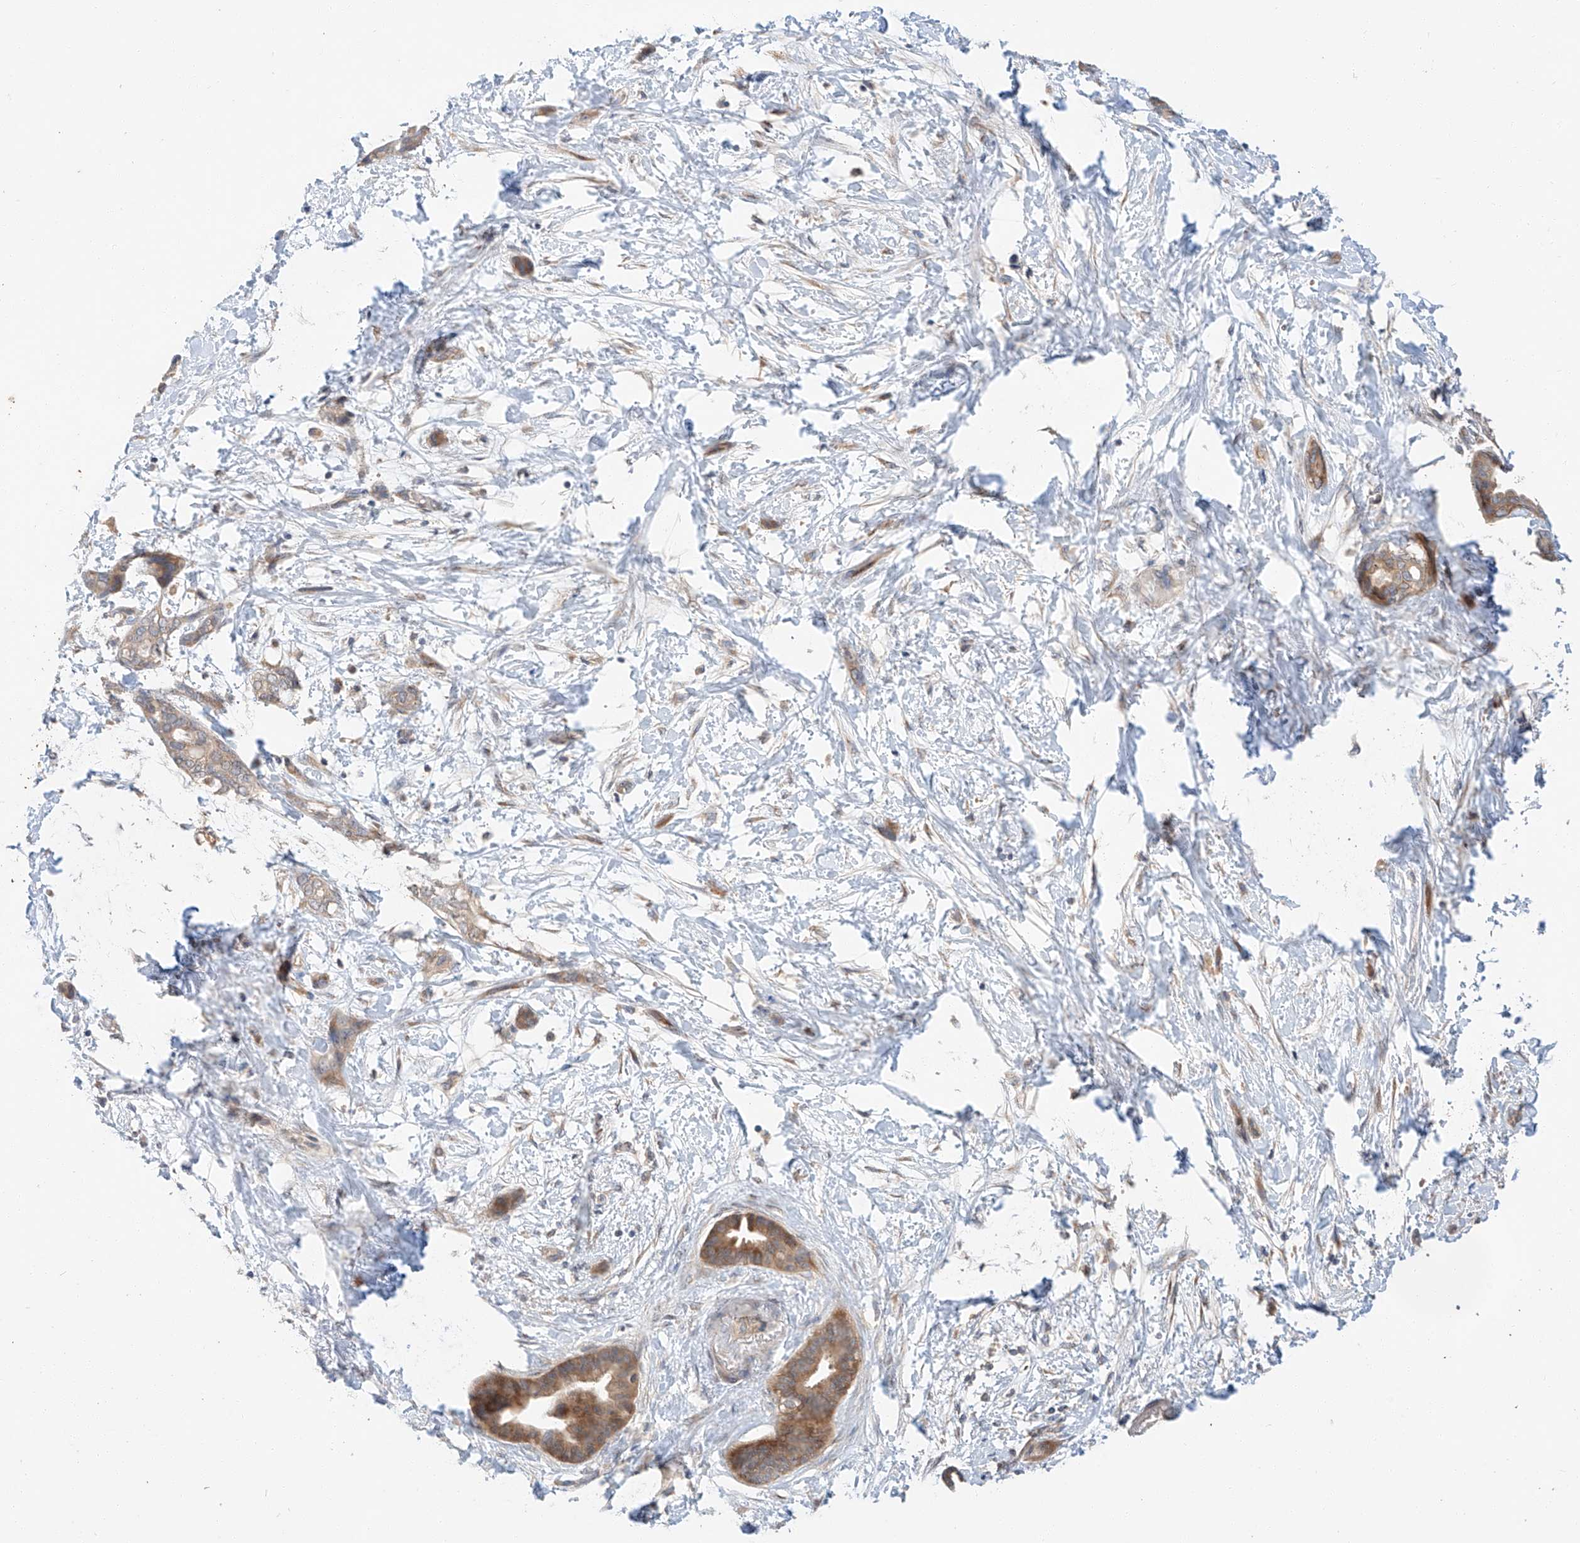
{"staining": {"intensity": "moderate", "quantity": ">75%", "location": "cytoplasmic/membranous"}, "tissue": "pancreatic cancer", "cell_type": "Tumor cells", "image_type": "cancer", "snomed": [{"axis": "morphology", "description": "Normal tissue, NOS"}, {"axis": "morphology", "description": "Adenocarcinoma, NOS"}, {"axis": "topography", "description": "Pancreas"}, {"axis": "topography", "description": "Peripheral nerve tissue"}], "caption": "Brown immunohistochemical staining in pancreatic cancer (adenocarcinoma) reveals moderate cytoplasmic/membranous positivity in approximately >75% of tumor cells.", "gene": "XPNPEP1", "patient": {"sex": "female", "age": 63}}